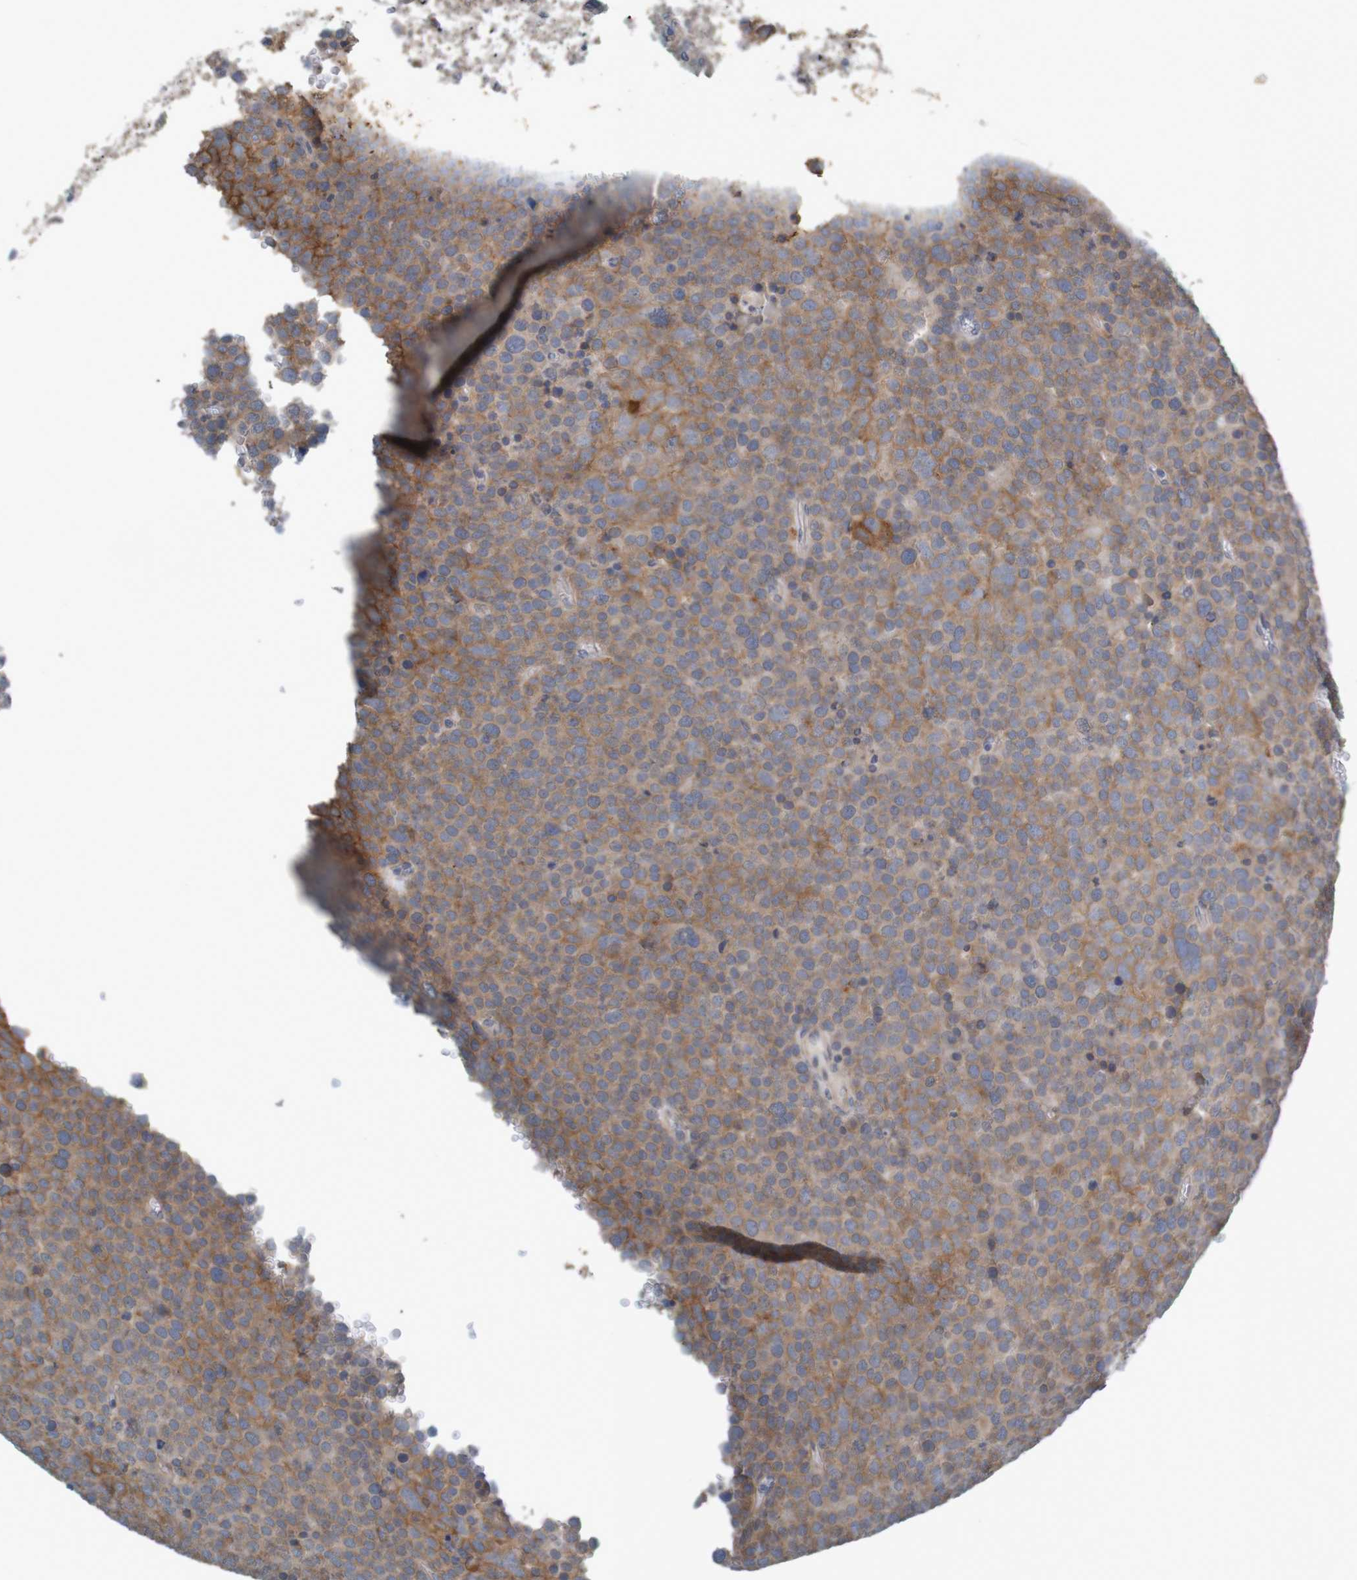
{"staining": {"intensity": "moderate", "quantity": ">75%", "location": "cytoplasmic/membranous"}, "tissue": "testis cancer", "cell_type": "Tumor cells", "image_type": "cancer", "snomed": [{"axis": "morphology", "description": "Seminoma, NOS"}, {"axis": "topography", "description": "Testis"}], "caption": "An image of human testis cancer stained for a protein shows moderate cytoplasmic/membranous brown staining in tumor cells.", "gene": "B3GAT2", "patient": {"sex": "male", "age": 71}}